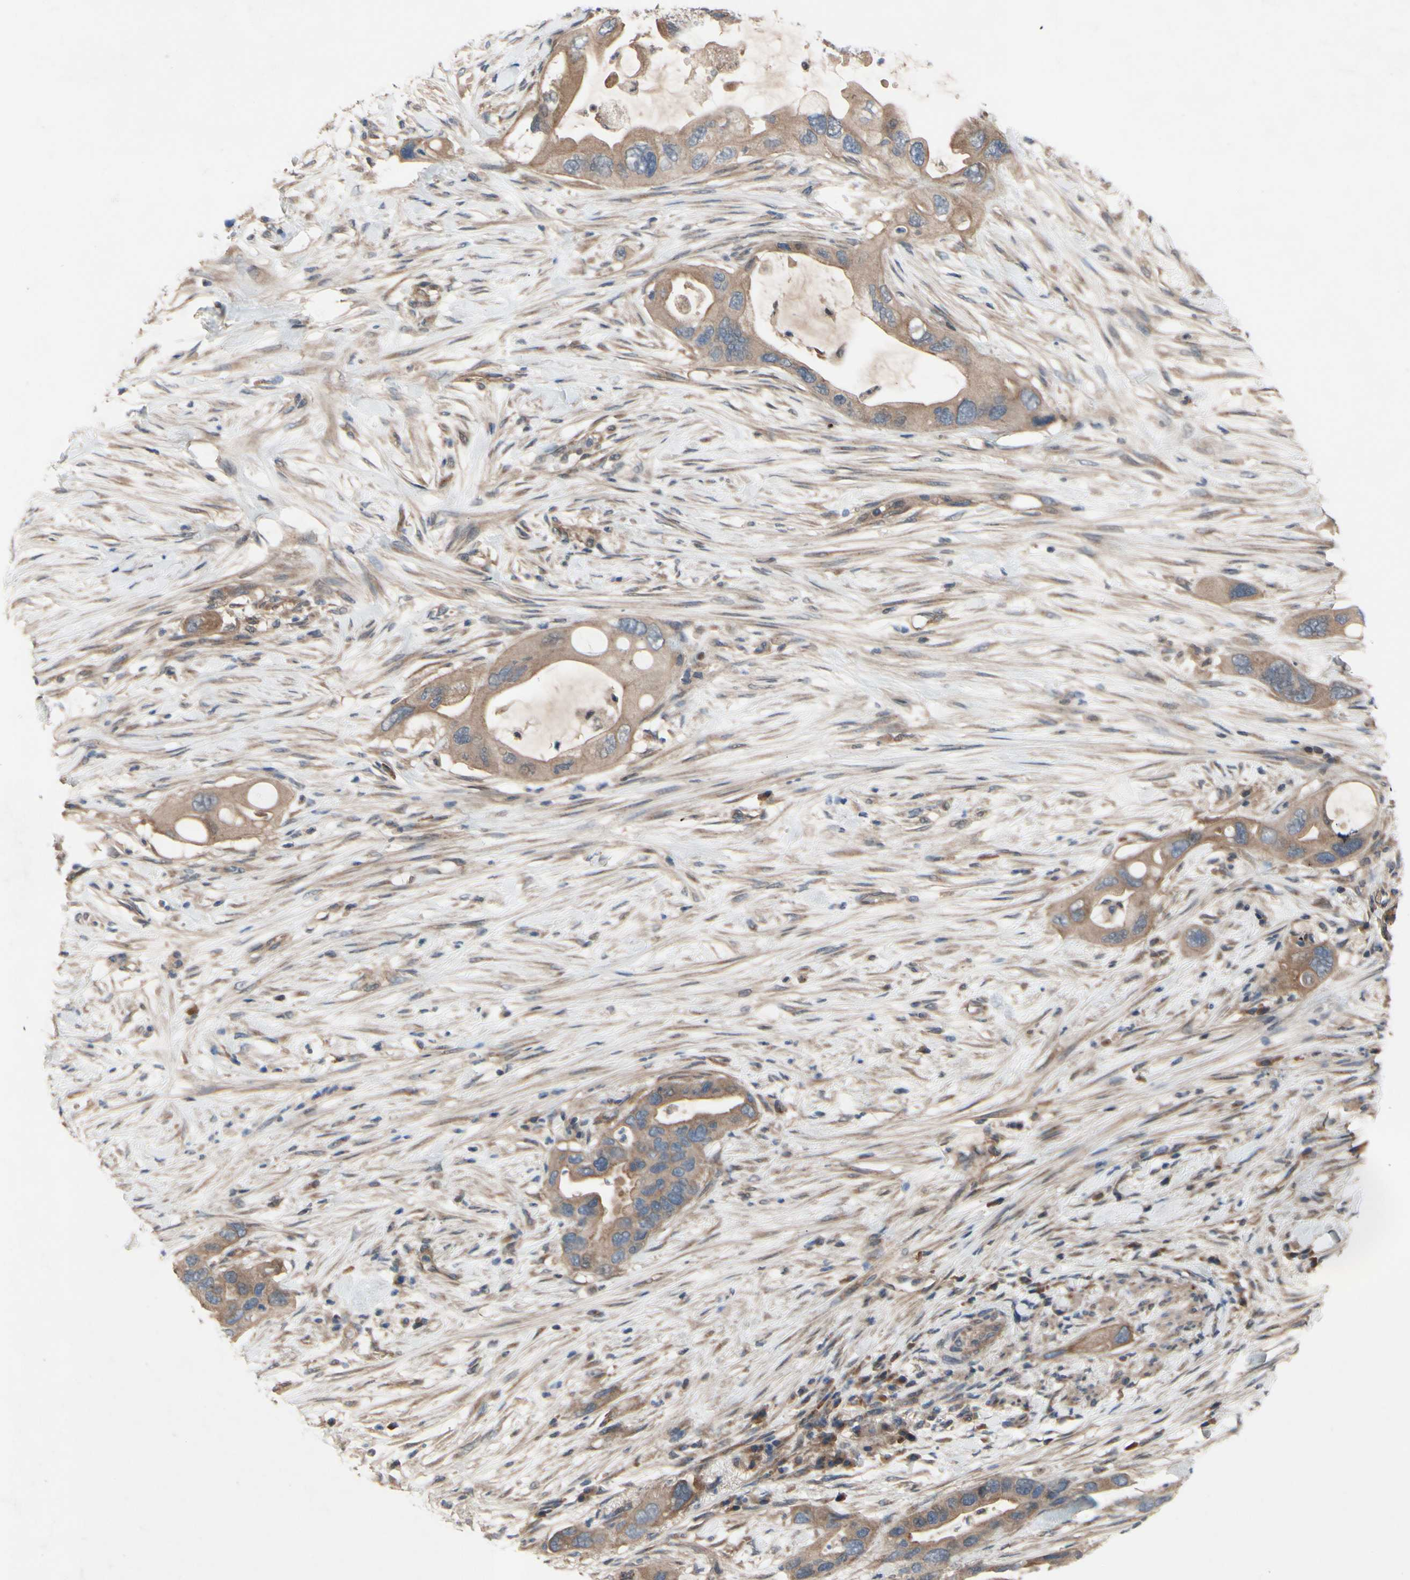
{"staining": {"intensity": "moderate", "quantity": ">75%", "location": "cytoplasmic/membranous"}, "tissue": "pancreatic cancer", "cell_type": "Tumor cells", "image_type": "cancer", "snomed": [{"axis": "morphology", "description": "Adenocarcinoma, NOS"}, {"axis": "topography", "description": "Pancreas"}], "caption": "About >75% of tumor cells in pancreatic cancer (adenocarcinoma) show moderate cytoplasmic/membranous protein expression as visualized by brown immunohistochemical staining.", "gene": "ICAM5", "patient": {"sex": "female", "age": 71}}